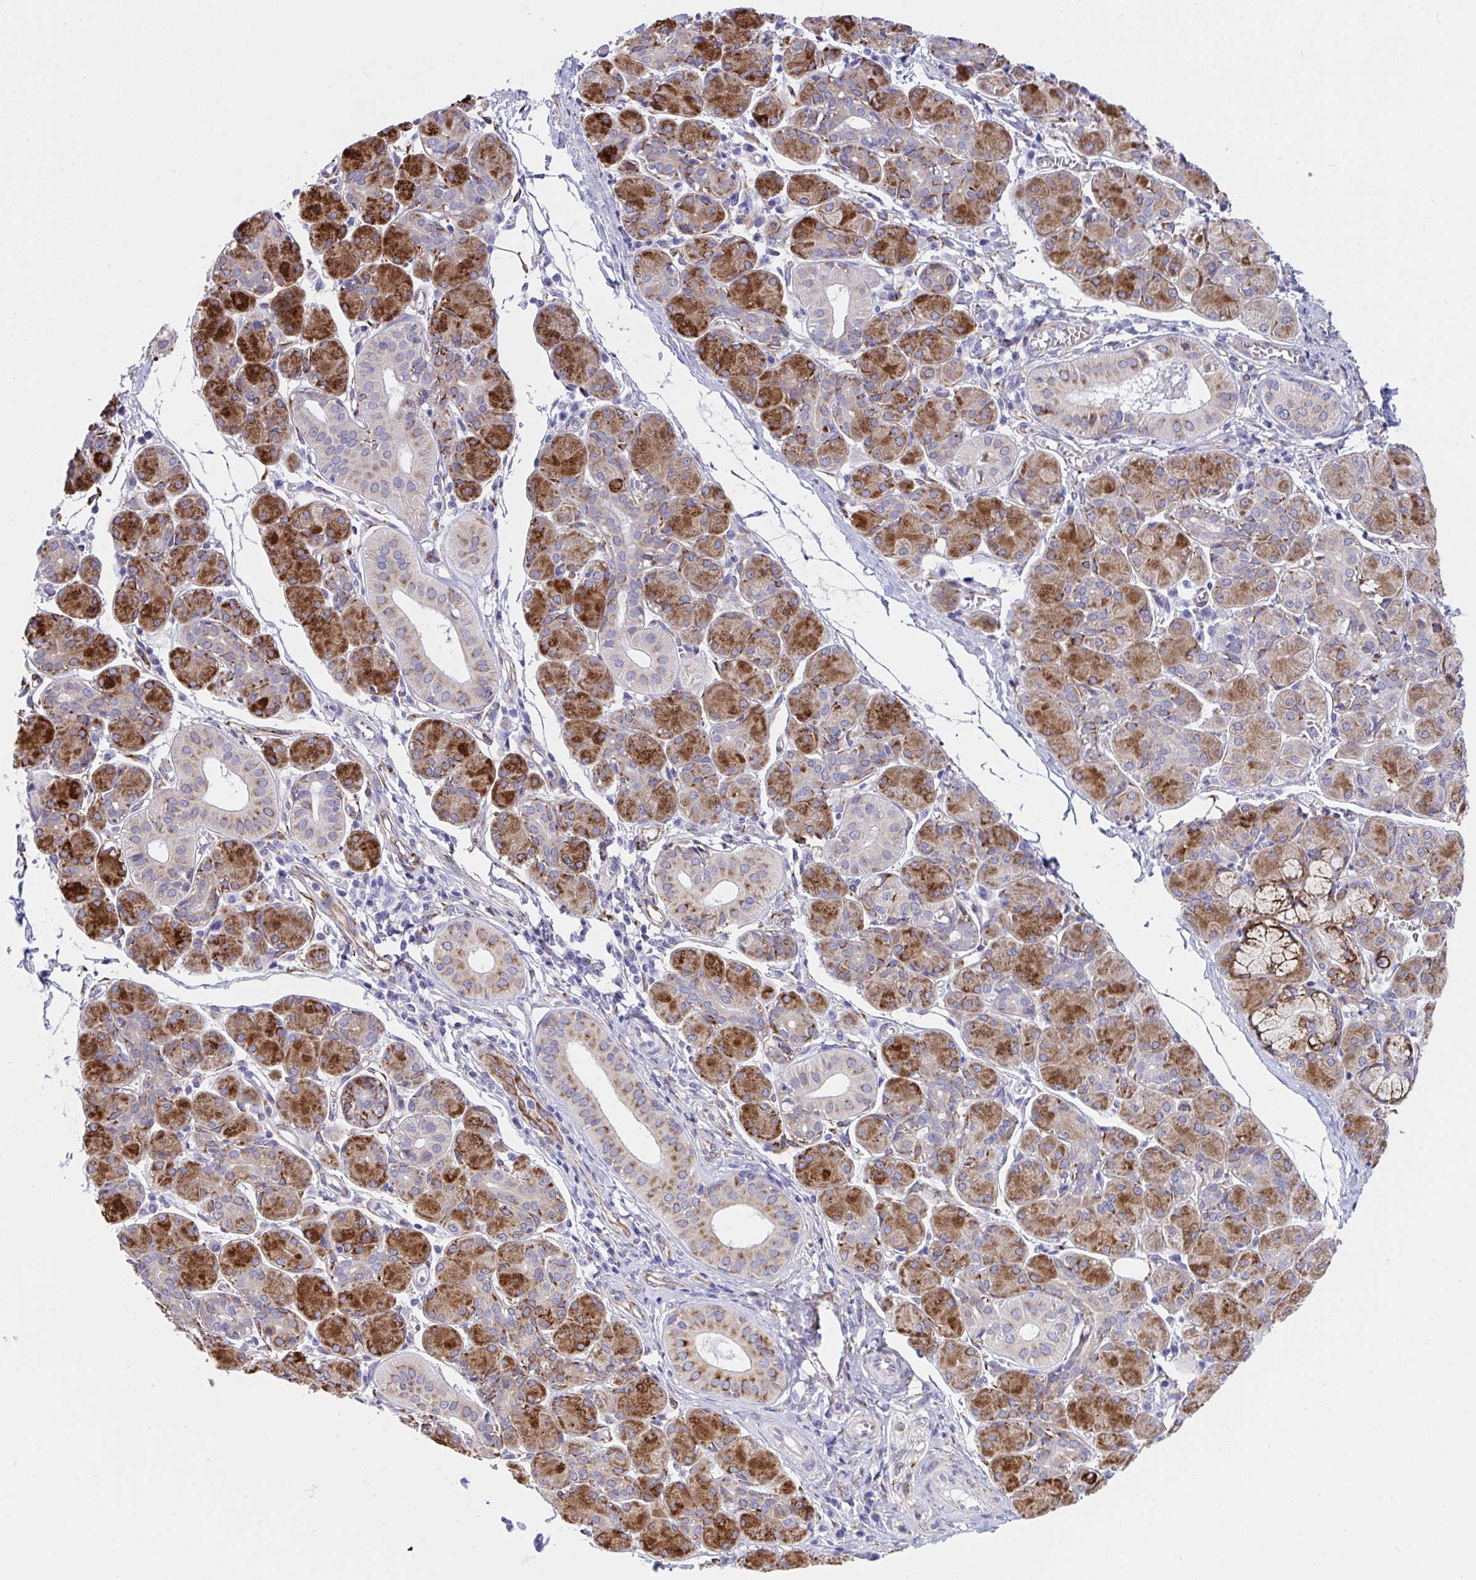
{"staining": {"intensity": "strong", "quantity": "25%-75%", "location": "cytoplasmic/membranous"}, "tissue": "salivary gland", "cell_type": "Glandular cells", "image_type": "normal", "snomed": [{"axis": "morphology", "description": "Normal tissue, NOS"}, {"axis": "morphology", "description": "Inflammation, NOS"}, {"axis": "topography", "description": "Lymph node"}, {"axis": "topography", "description": "Salivary gland"}], "caption": "This micrograph shows normal salivary gland stained with immunohistochemistry to label a protein in brown. The cytoplasmic/membranous of glandular cells show strong positivity for the protein. Nuclei are counter-stained blue.", "gene": "ASPH", "patient": {"sex": "male", "age": 3}}